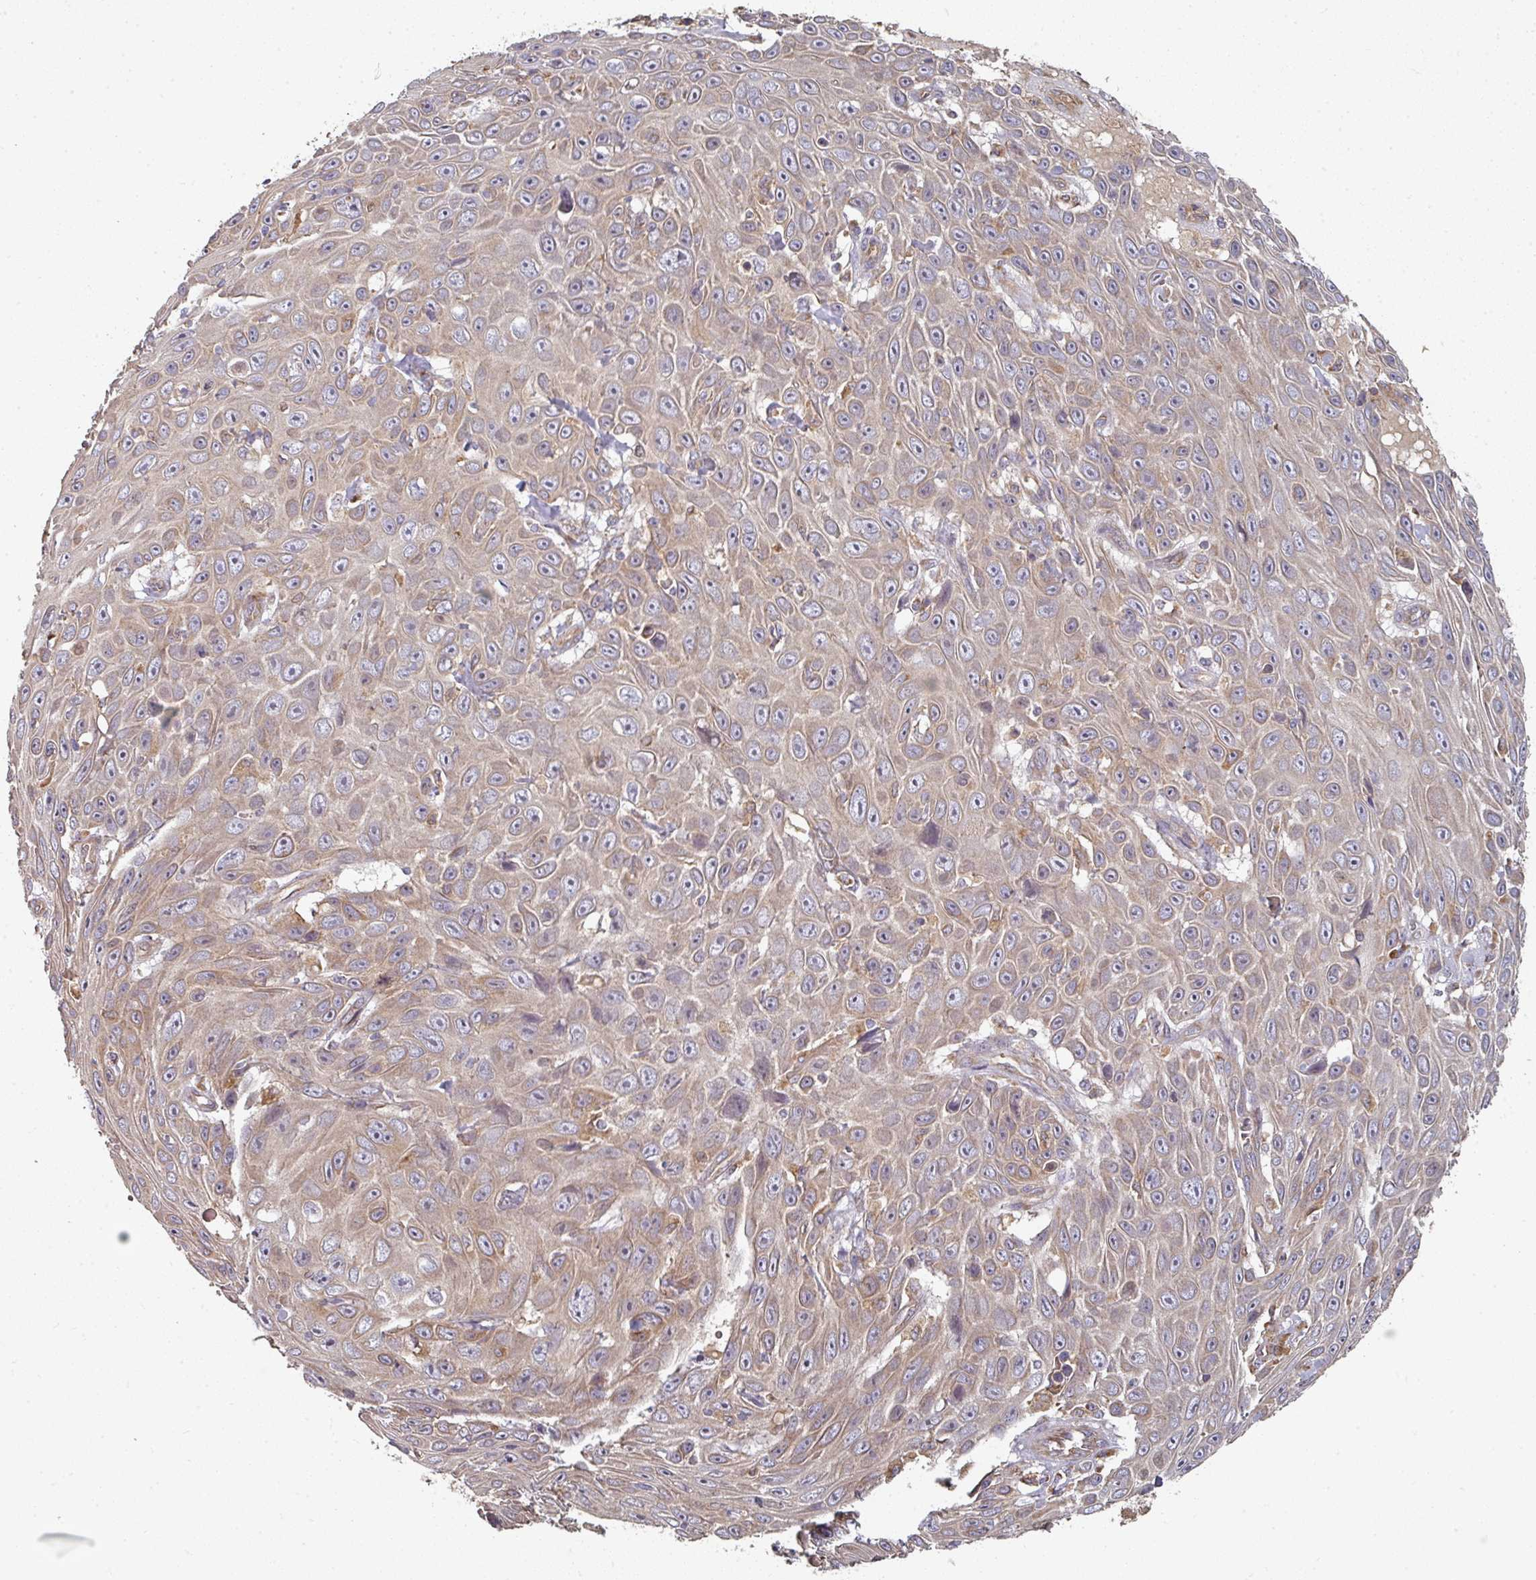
{"staining": {"intensity": "moderate", "quantity": "25%-75%", "location": "cytoplasmic/membranous"}, "tissue": "skin cancer", "cell_type": "Tumor cells", "image_type": "cancer", "snomed": [{"axis": "morphology", "description": "Squamous cell carcinoma, NOS"}, {"axis": "topography", "description": "Skin"}], "caption": "Skin cancer stained with DAB IHC displays medium levels of moderate cytoplasmic/membranous staining in approximately 25%-75% of tumor cells.", "gene": "EDEM2", "patient": {"sex": "male", "age": 82}}